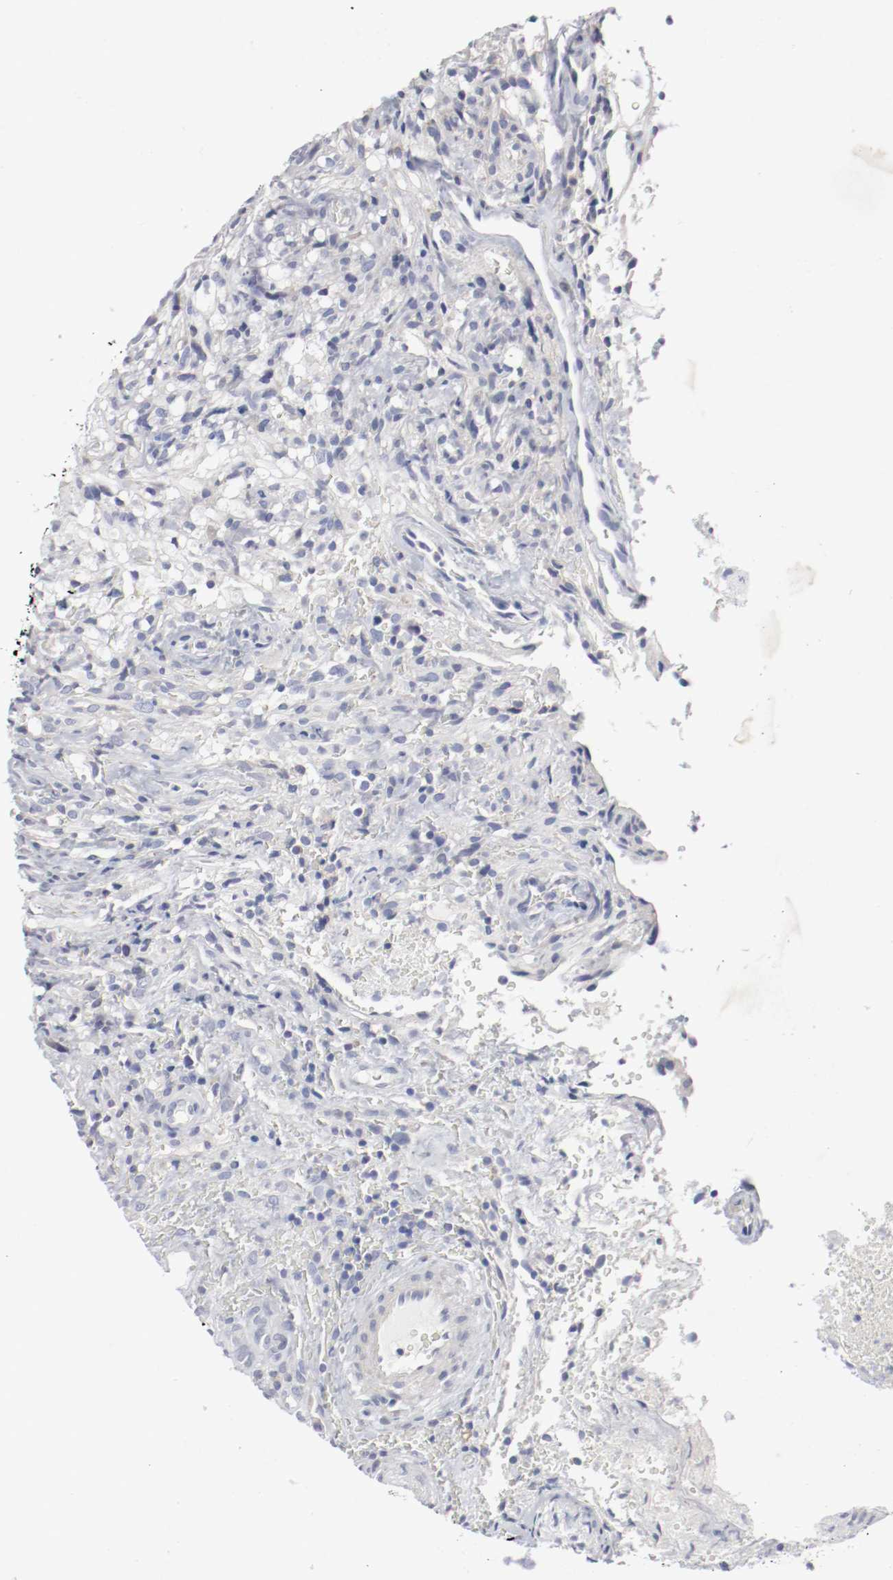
{"staining": {"intensity": "negative", "quantity": "none", "location": "none"}, "tissue": "glioma", "cell_type": "Tumor cells", "image_type": "cancer", "snomed": [{"axis": "morphology", "description": "Normal tissue, NOS"}, {"axis": "morphology", "description": "Glioma, malignant, High grade"}, {"axis": "topography", "description": "Cerebral cortex"}], "caption": "DAB immunohistochemical staining of high-grade glioma (malignant) demonstrates no significant staining in tumor cells. The staining was performed using DAB to visualize the protein expression in brown, while the nuclei were stained in blue with hematoxylin (Magnification: 20x).", "gene": "FGFBP1", "patient": {"sex": "male", "age": 75}}